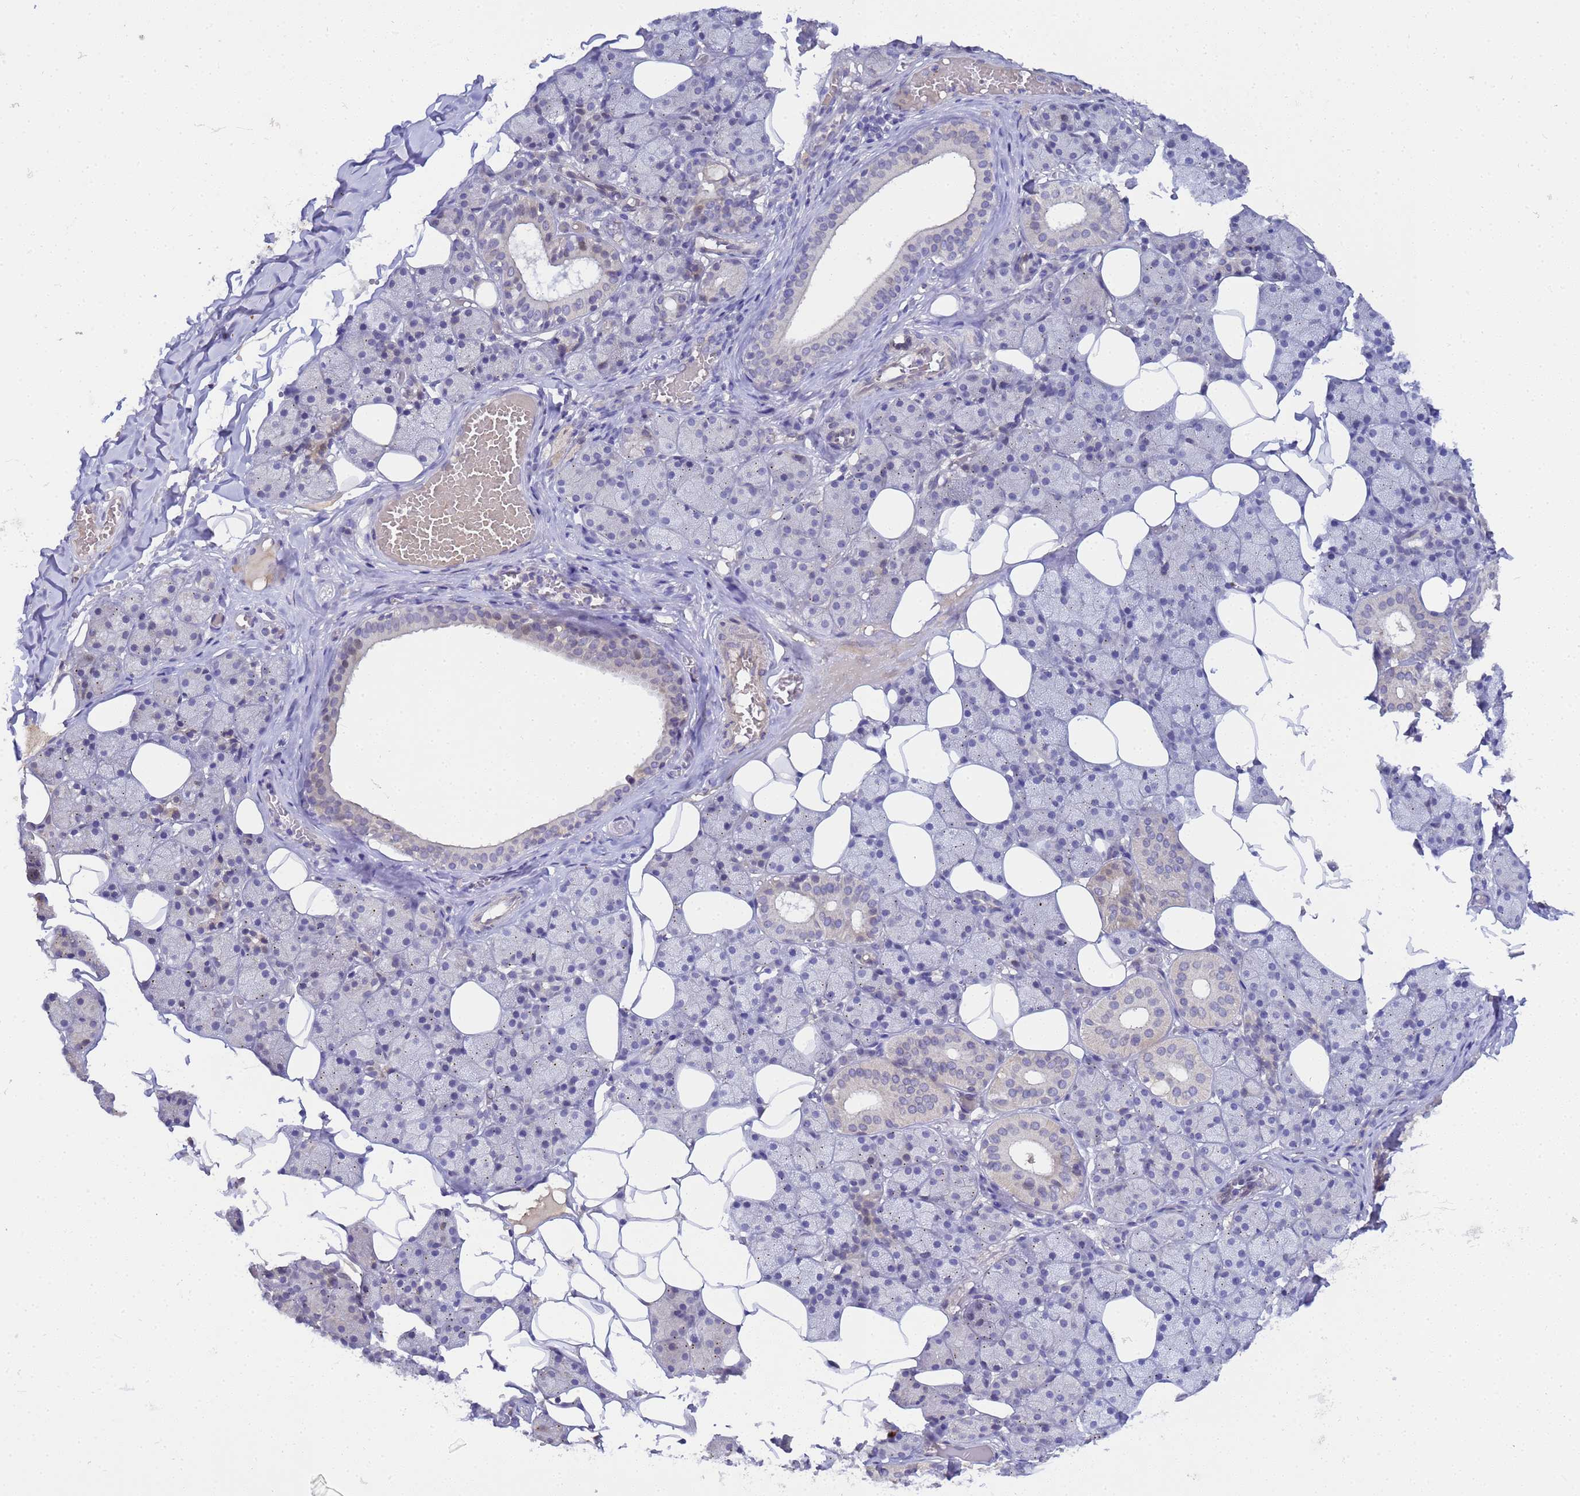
{"staining": {"intensity": "negative", "quantity": "none", "location": "none"}, "tissue": "salivary gland", "cell_type": "Glandular cells", "image_type": "normal", "snomed": [{"axis": "morphology", "description": "Normal tissue, NOS"}, {"axis": "topography", "description": "Salivary gland"}], "caption": "Glandular cells are negative for brown protein staining in unremarkable salivary gland. Brightfield microscopy of immunohistochemistry stained with DAB (3,3'-diaminobenzidine) (brown) and hematoxylin (blue), captured at high magnification.", "gene": "TBCD", "patient": {"sex": "female", "age": 33}}